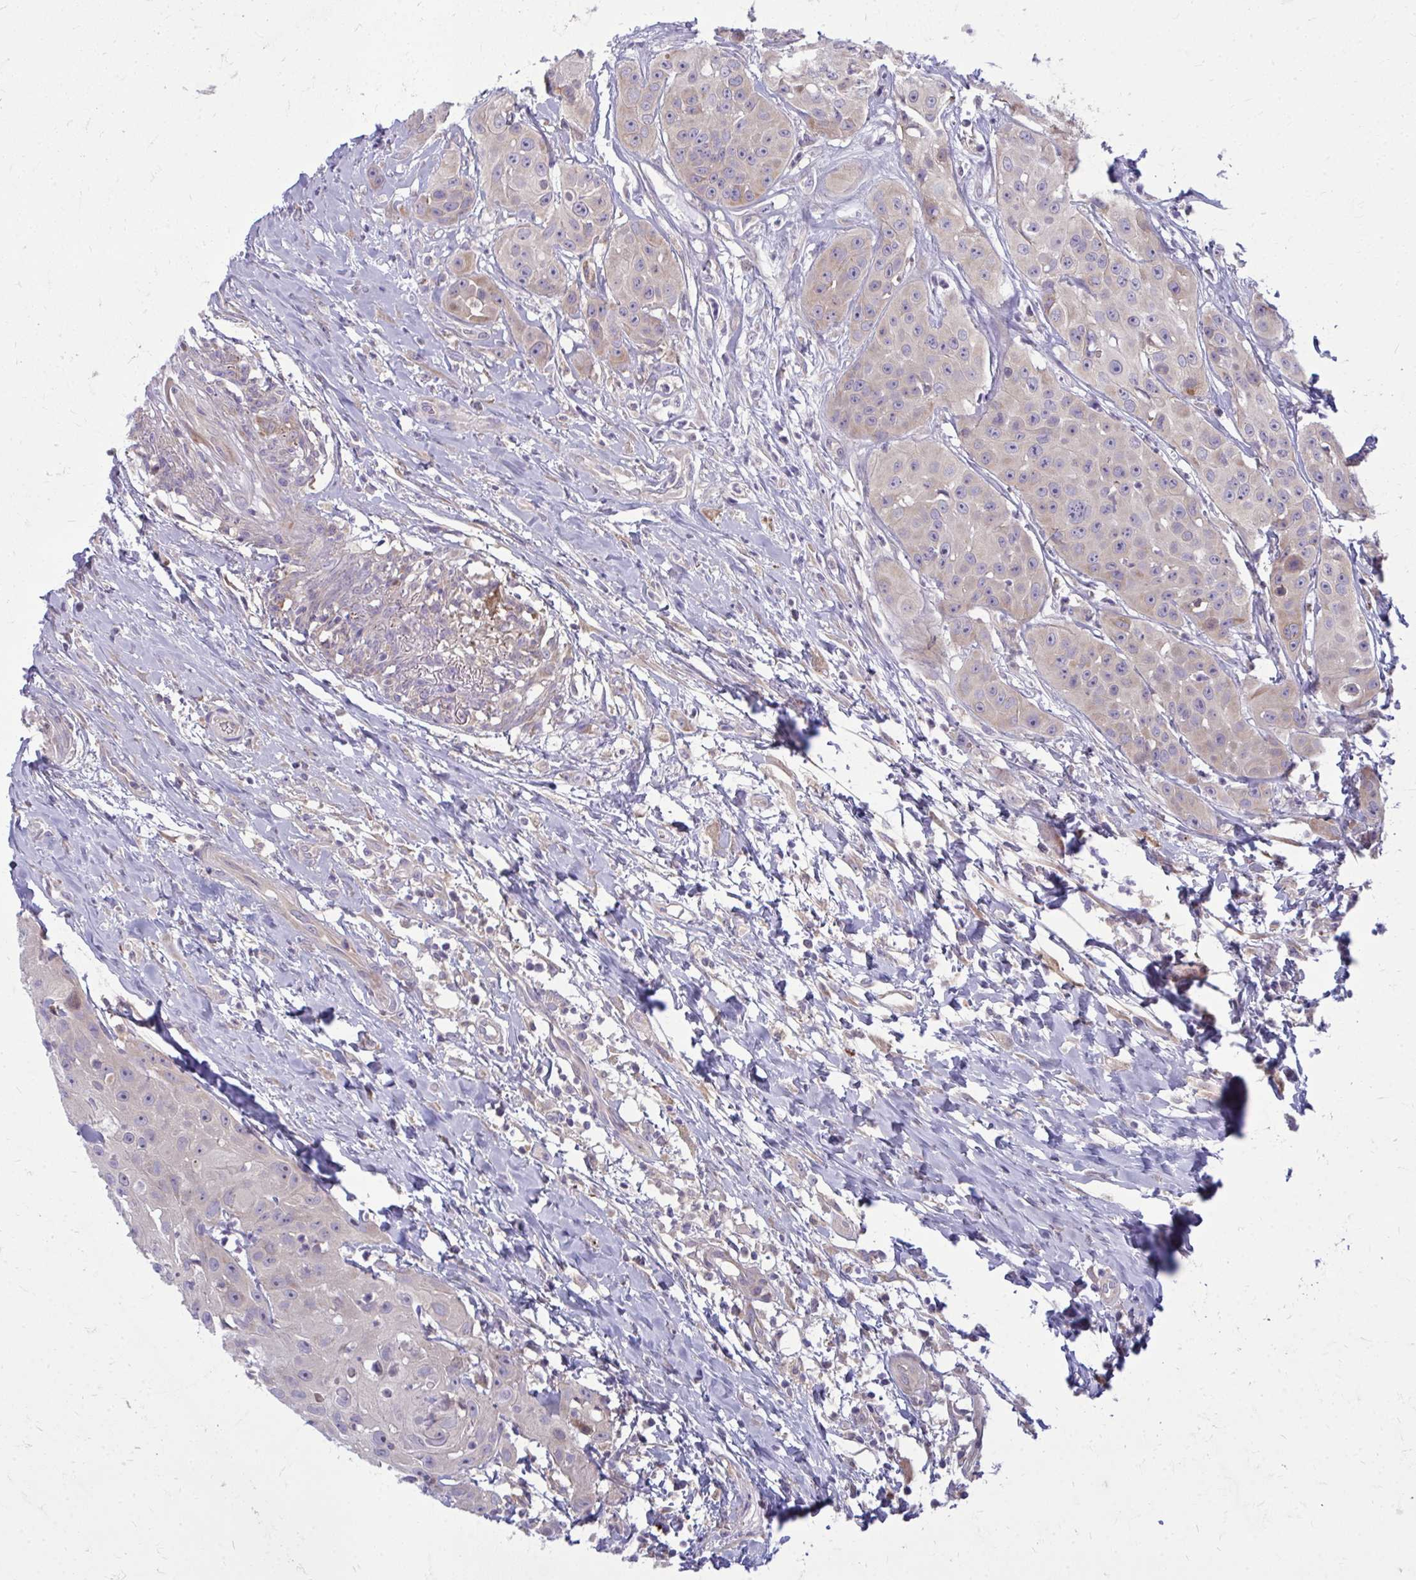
{"staining": {"intensity": "weak", "quantity": "25%-75%", "location": "cytoplasmic/membranous"}, "tissue": "head and neck cancer", "cell_type": "Tumor cells", "image_type": "cancer", "snomed": [{"axis": "morphology", "description": "Squamous cell carcinoma, NOS"}, {"axis": "topography", "description": "Head-Neck"}], "caption": "Head and neck squamous cell carcinoma stained with a brown dye shows weak cytoplasmic/membranous positive positivity in approximately 25%-75% of tumor cells.", "gene": "CEMP1", "patient": {"sex": "male", "age": 83}}